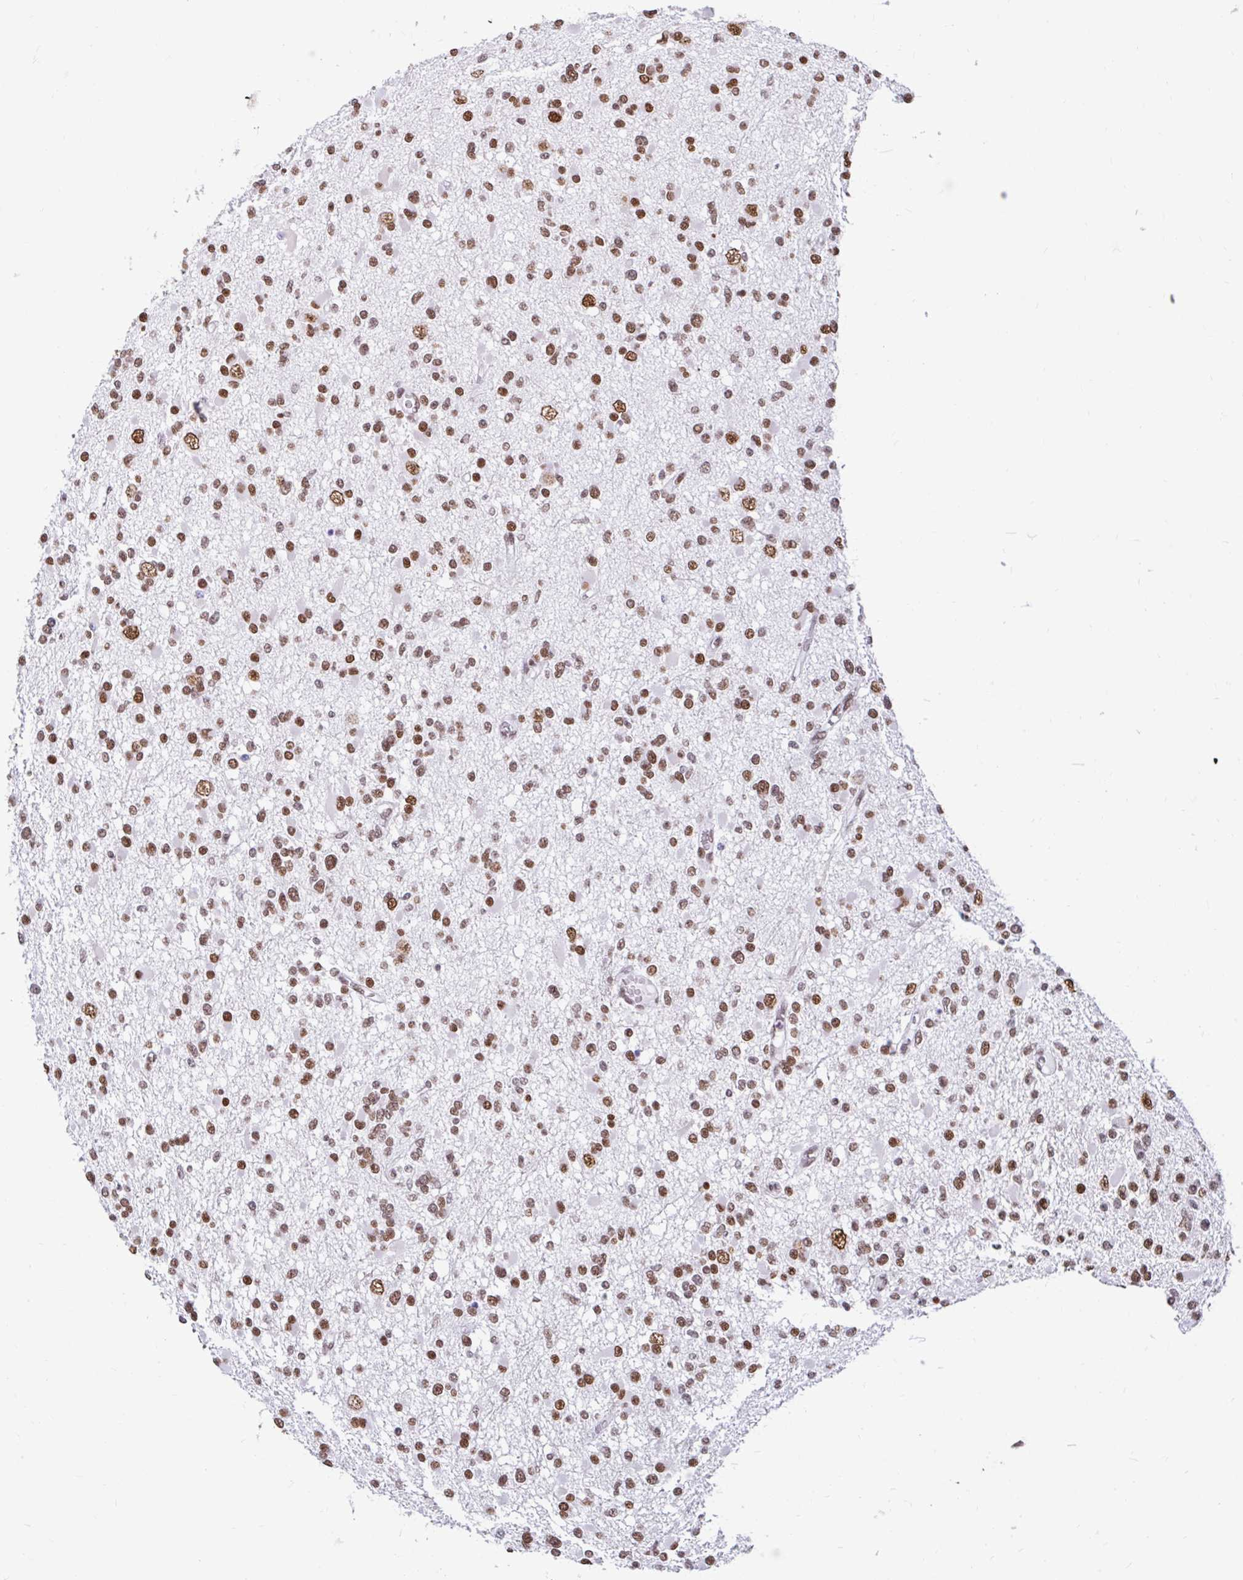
{"staining": {"intensity": "moderate", "quantity": ">75%", "location": "nuclear"}, "tissue": "glioma", "cell_type": "Tumor cells", "image_type": "cancer", "snomed": [{"axis": "morphology", "description": "Glioma, malignant, Low grade"}, {"axis": "topography", "description": "Brain"}], "caption": "Glioma stained with a brown dye exhibits moderate nuclear positive positivity in about >75% of tumor cells.", "gene": "KHDRBS1", "patient": {"sex": "female", "age": 22}}